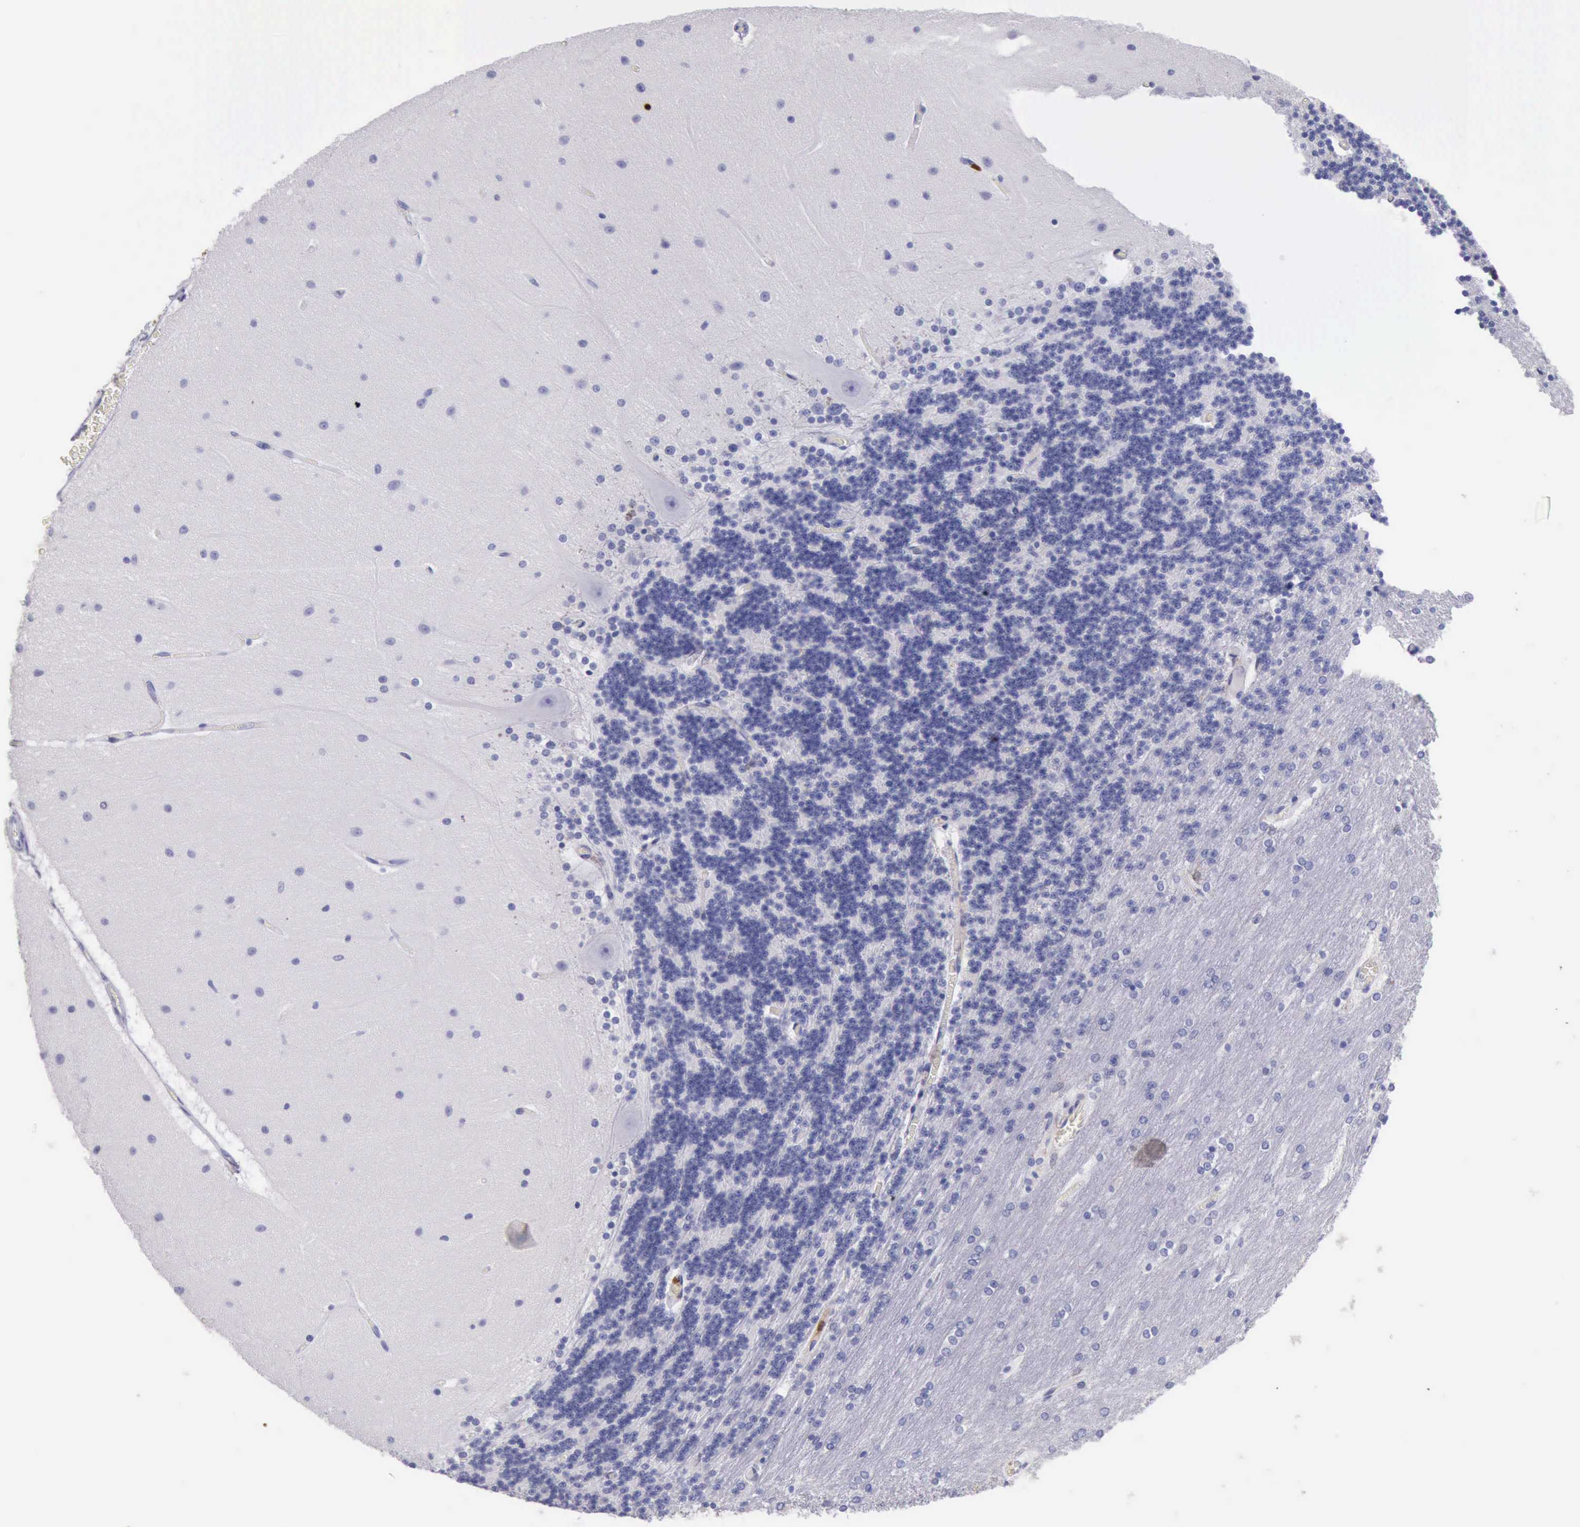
{"staining": {"intensity": "negative", "quantity": "none", "location": "none"}, "tissue": "cerebellum", "cell_type": "Cells in granular layer", "image_type": "normal", "snomed": [{"axis": "morphology", "description": "Normal tissue, NOS"}, {"axis": "topography", "description": "Cerebellum"}], "caption": "Immunohistochemistry (IHC) image of normal human cerebellum stained for a protein (brown), which displays no expression in cells in granular layer.", "gene": "CSTA", "patient": {"sex": "female", "age": 54}}